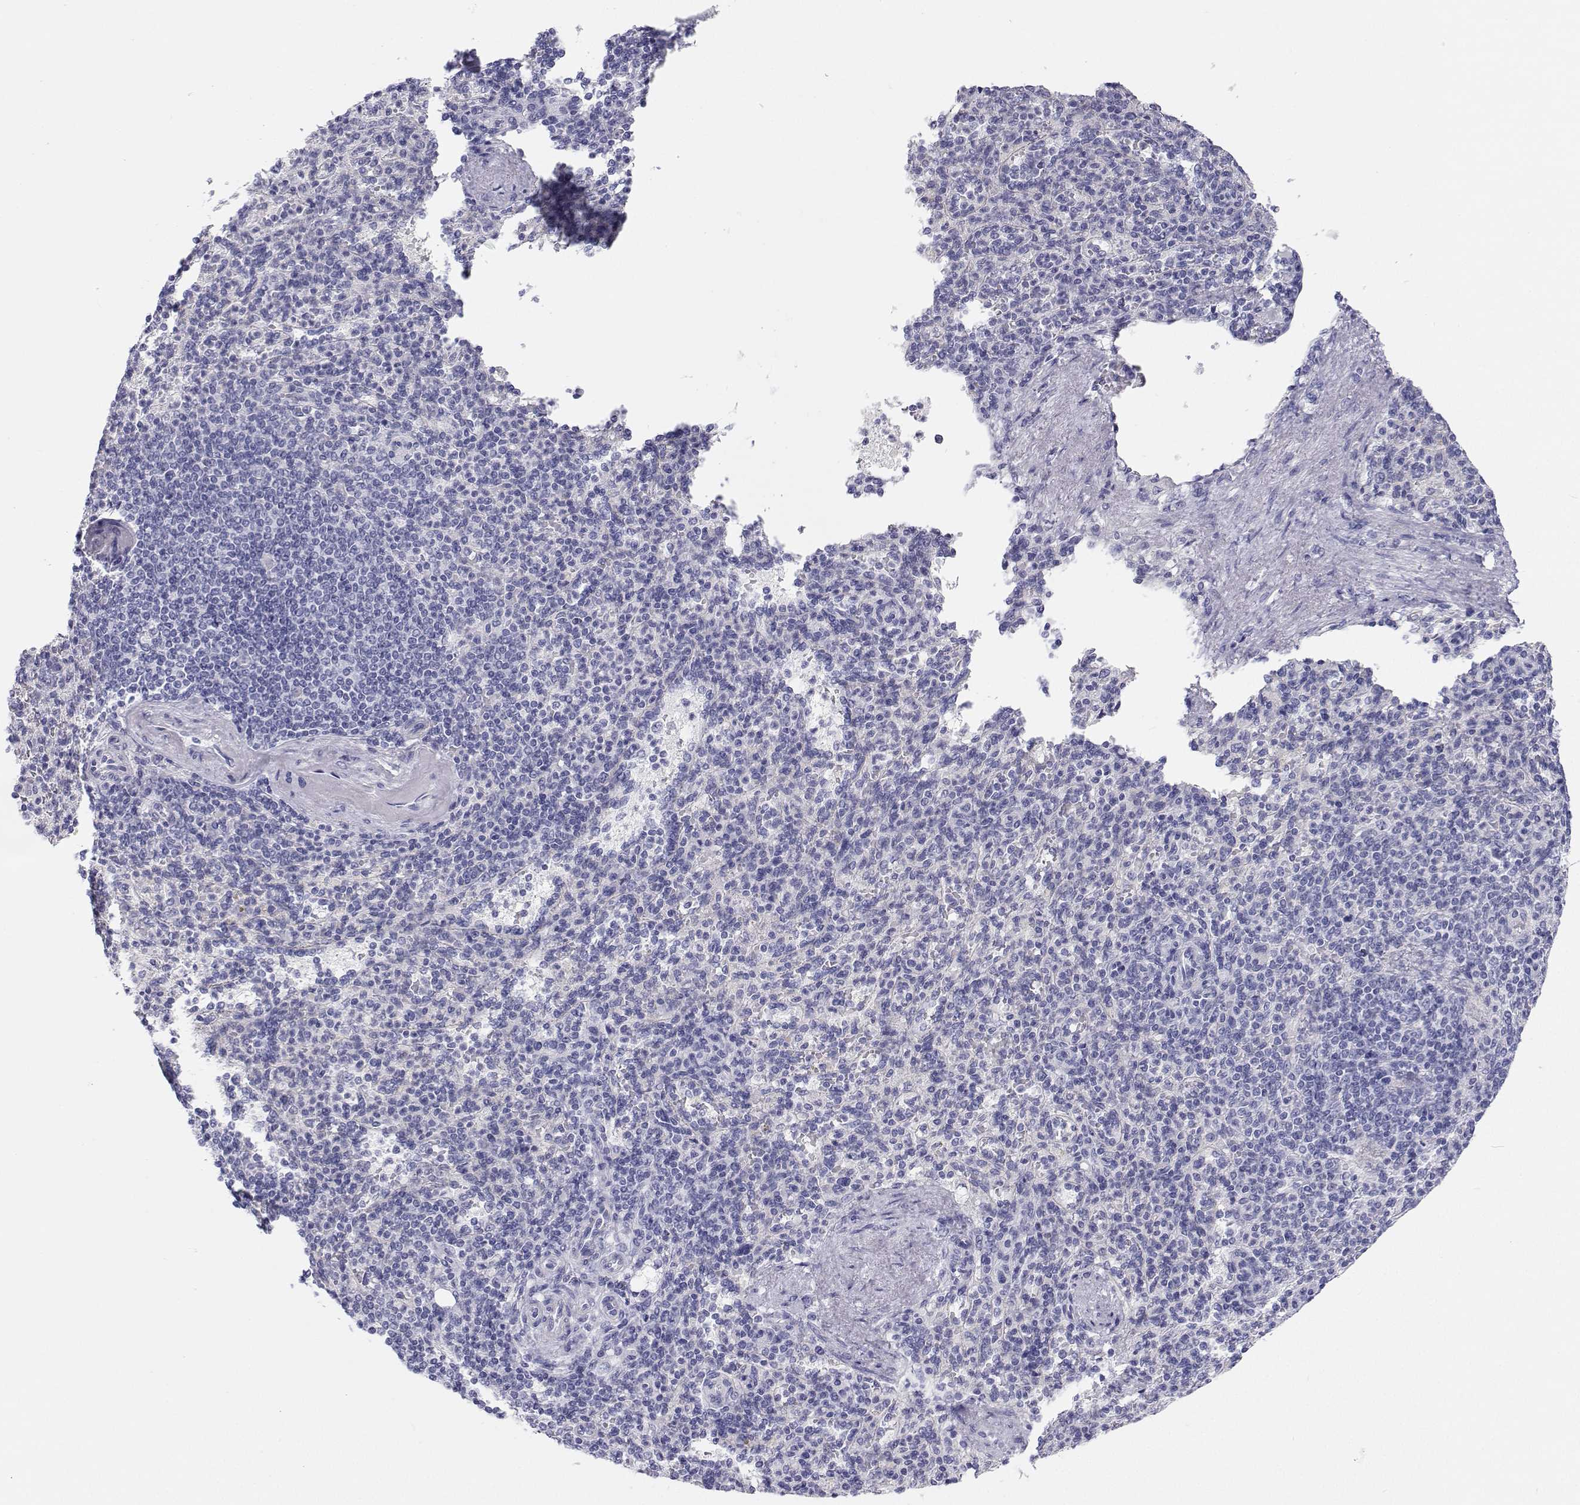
{"staining": {"intensity": "negative", "quantity": "none", "location": "none"}, "tissue": "spleen", "cell_type": "Cells in red pulp", "image_type": "normal", "snomed": [{"axis": "morphology", "description": "Normal tissue, NOS"}, {"axis": "topography", "description": "Spleen"}], "caption": "Micrograph shows no significant protein expression in cells in red pulp of unremarkable spleen.", "gene": "BHMT", "patient": {"sex": "female", "age": 74}}